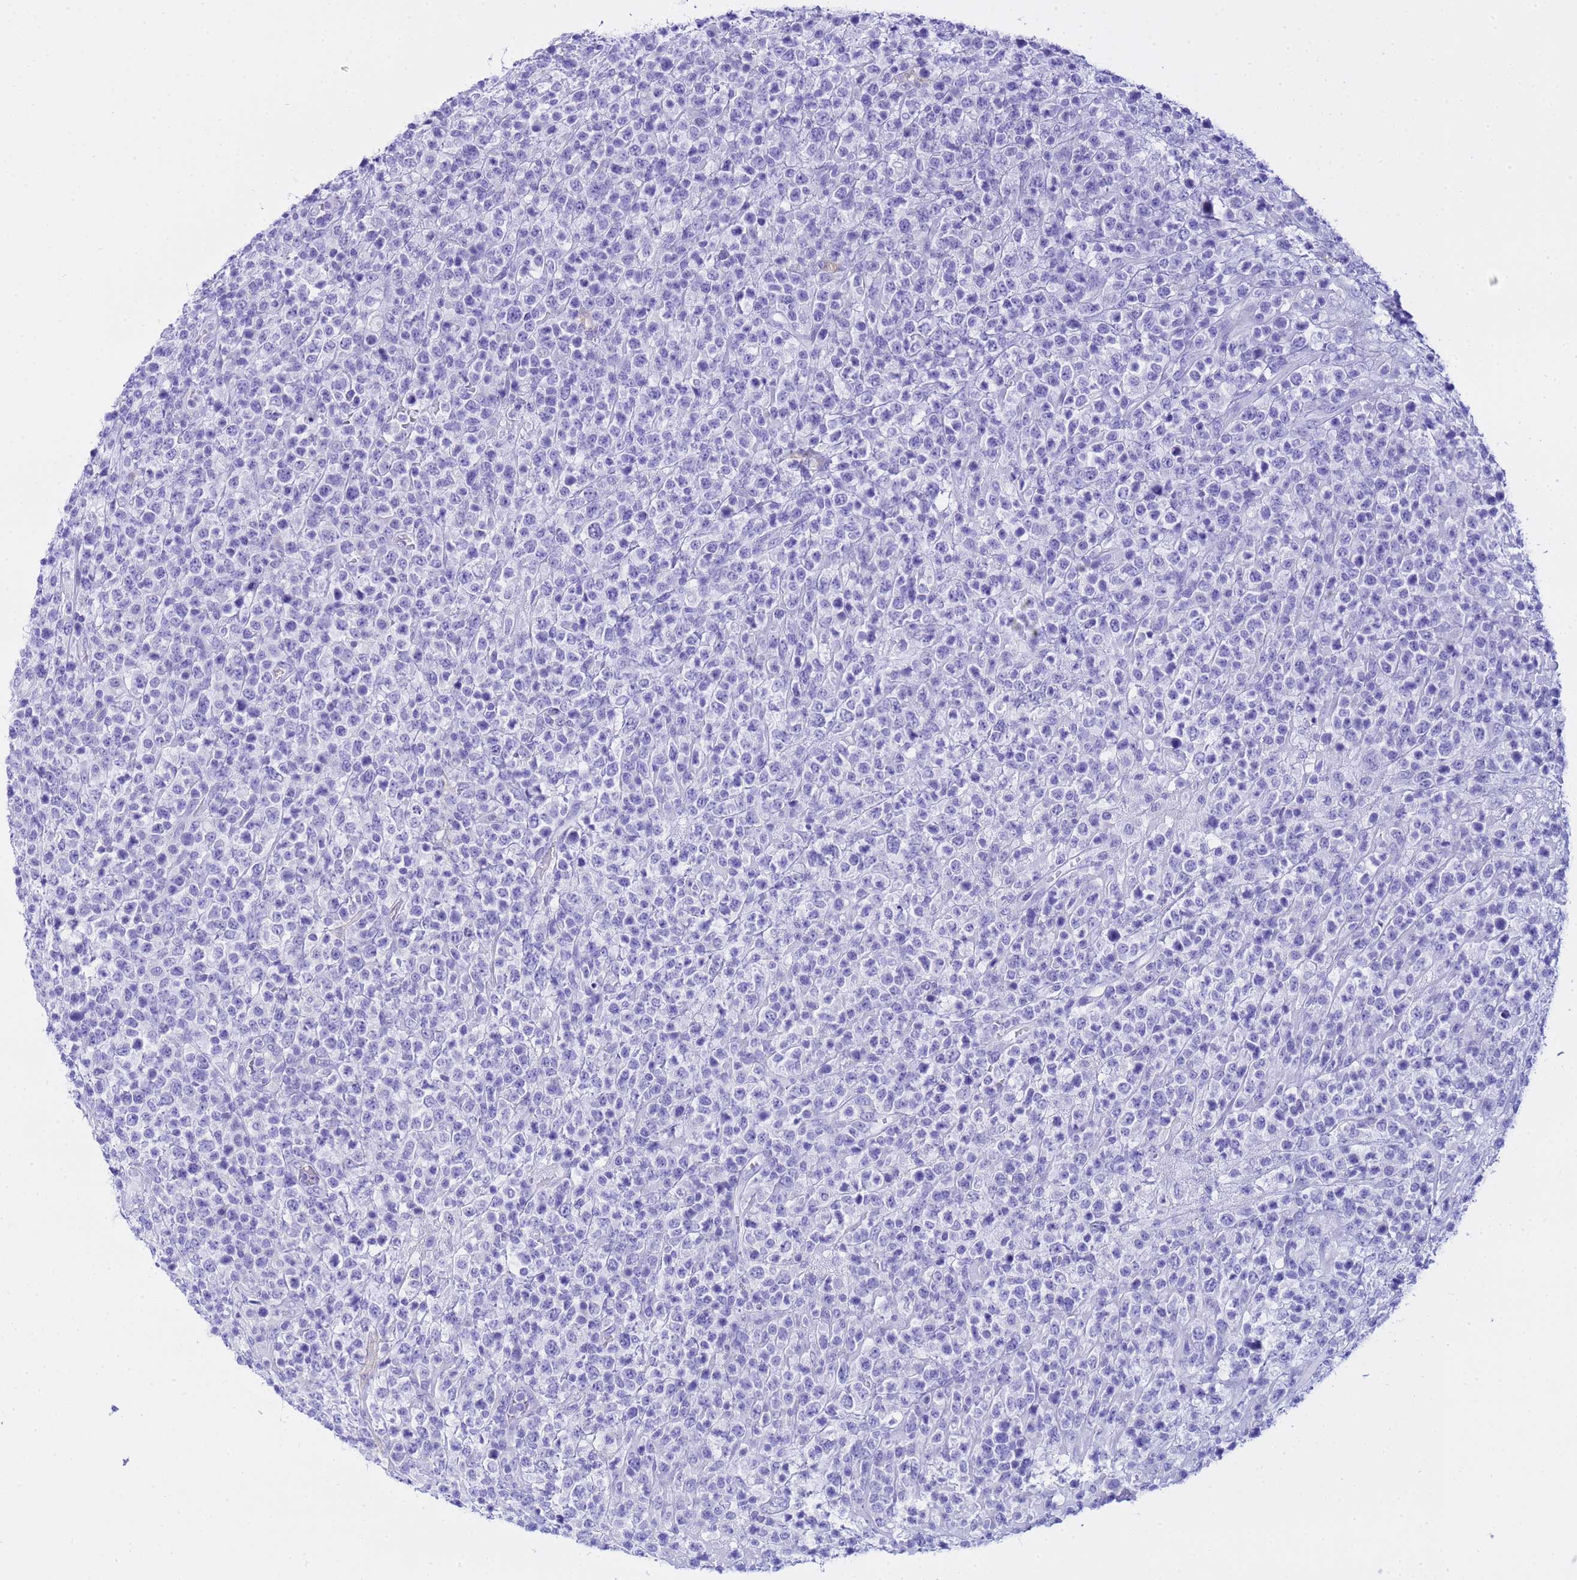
{"staining": {"intensity": "negative", "quantity": "none", "location": "none"}, "tissue": "lymphoma", "cell_type": "Tumor cells", "image_type": "cancer", "snomed": [{"axis": "morphology", "description": "Malignant lymphoma, non-Hodgkin's type, High grade"}, {"axis": "topography", "description": "Colon"}], "caption": "Protein analysis of high-grade malignant lymphoma, non-Hodgkin's type reveals no significant expression in tumor cells.", "gene": "AQP12A", "patient": {"sex": "female", "age": 53}}